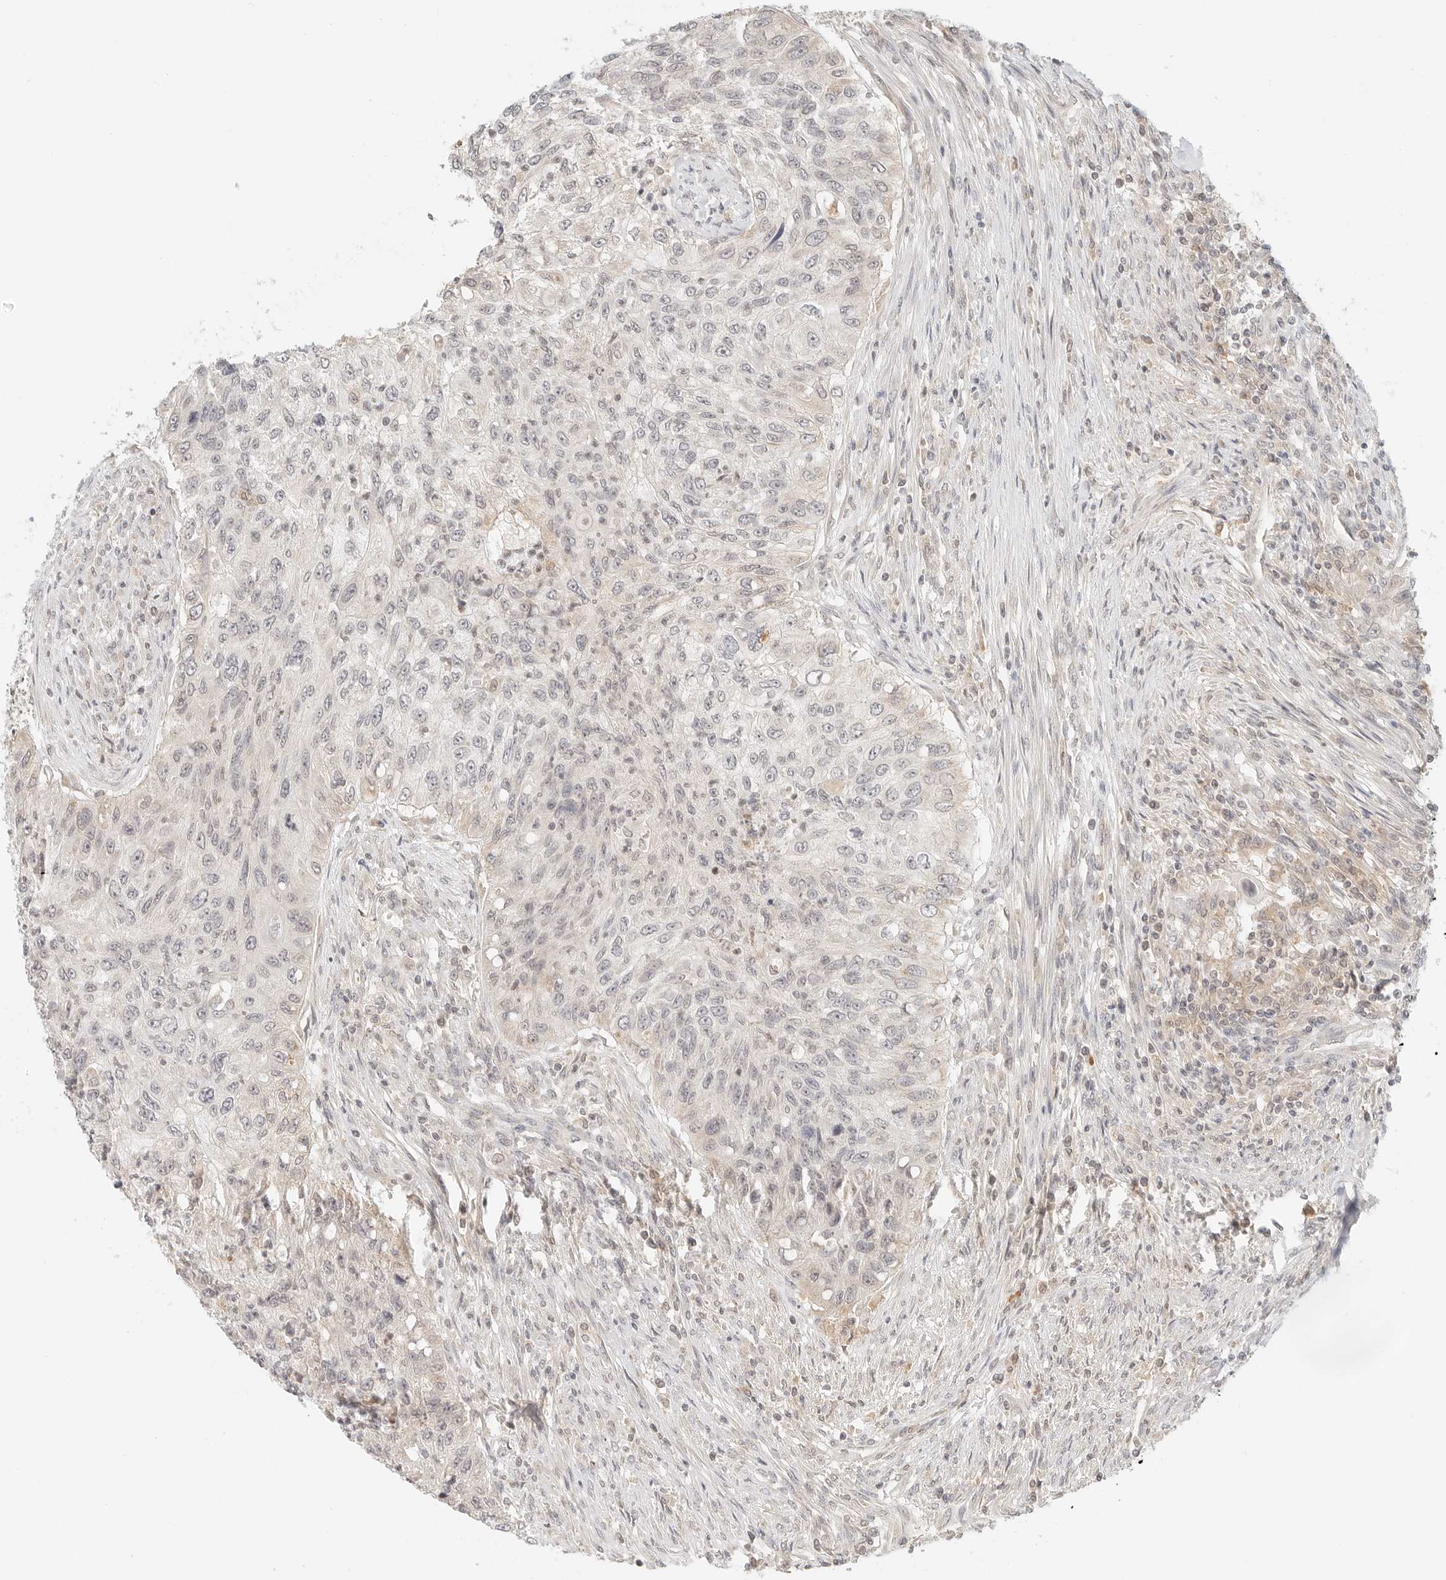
{"staining": {"intensity": "negative", "quantity": "none", "location": "none"}, "tissue": "urothelial cancer", "cell_type": "Tumor cells", "image_type": "cancer", "snomed": [{"axis": "morphology", "description": "Urothelial carcinoma, High grade"}, {"axis": "topography", "description": "Urinary bladder"}], "caption": "Immunohistochemical staining of human high-grade urothelial carcinoma reveals no significant staining in tumor cells.", "gene": "NEO1", "patient": {"sex": "female", "age": 60}}